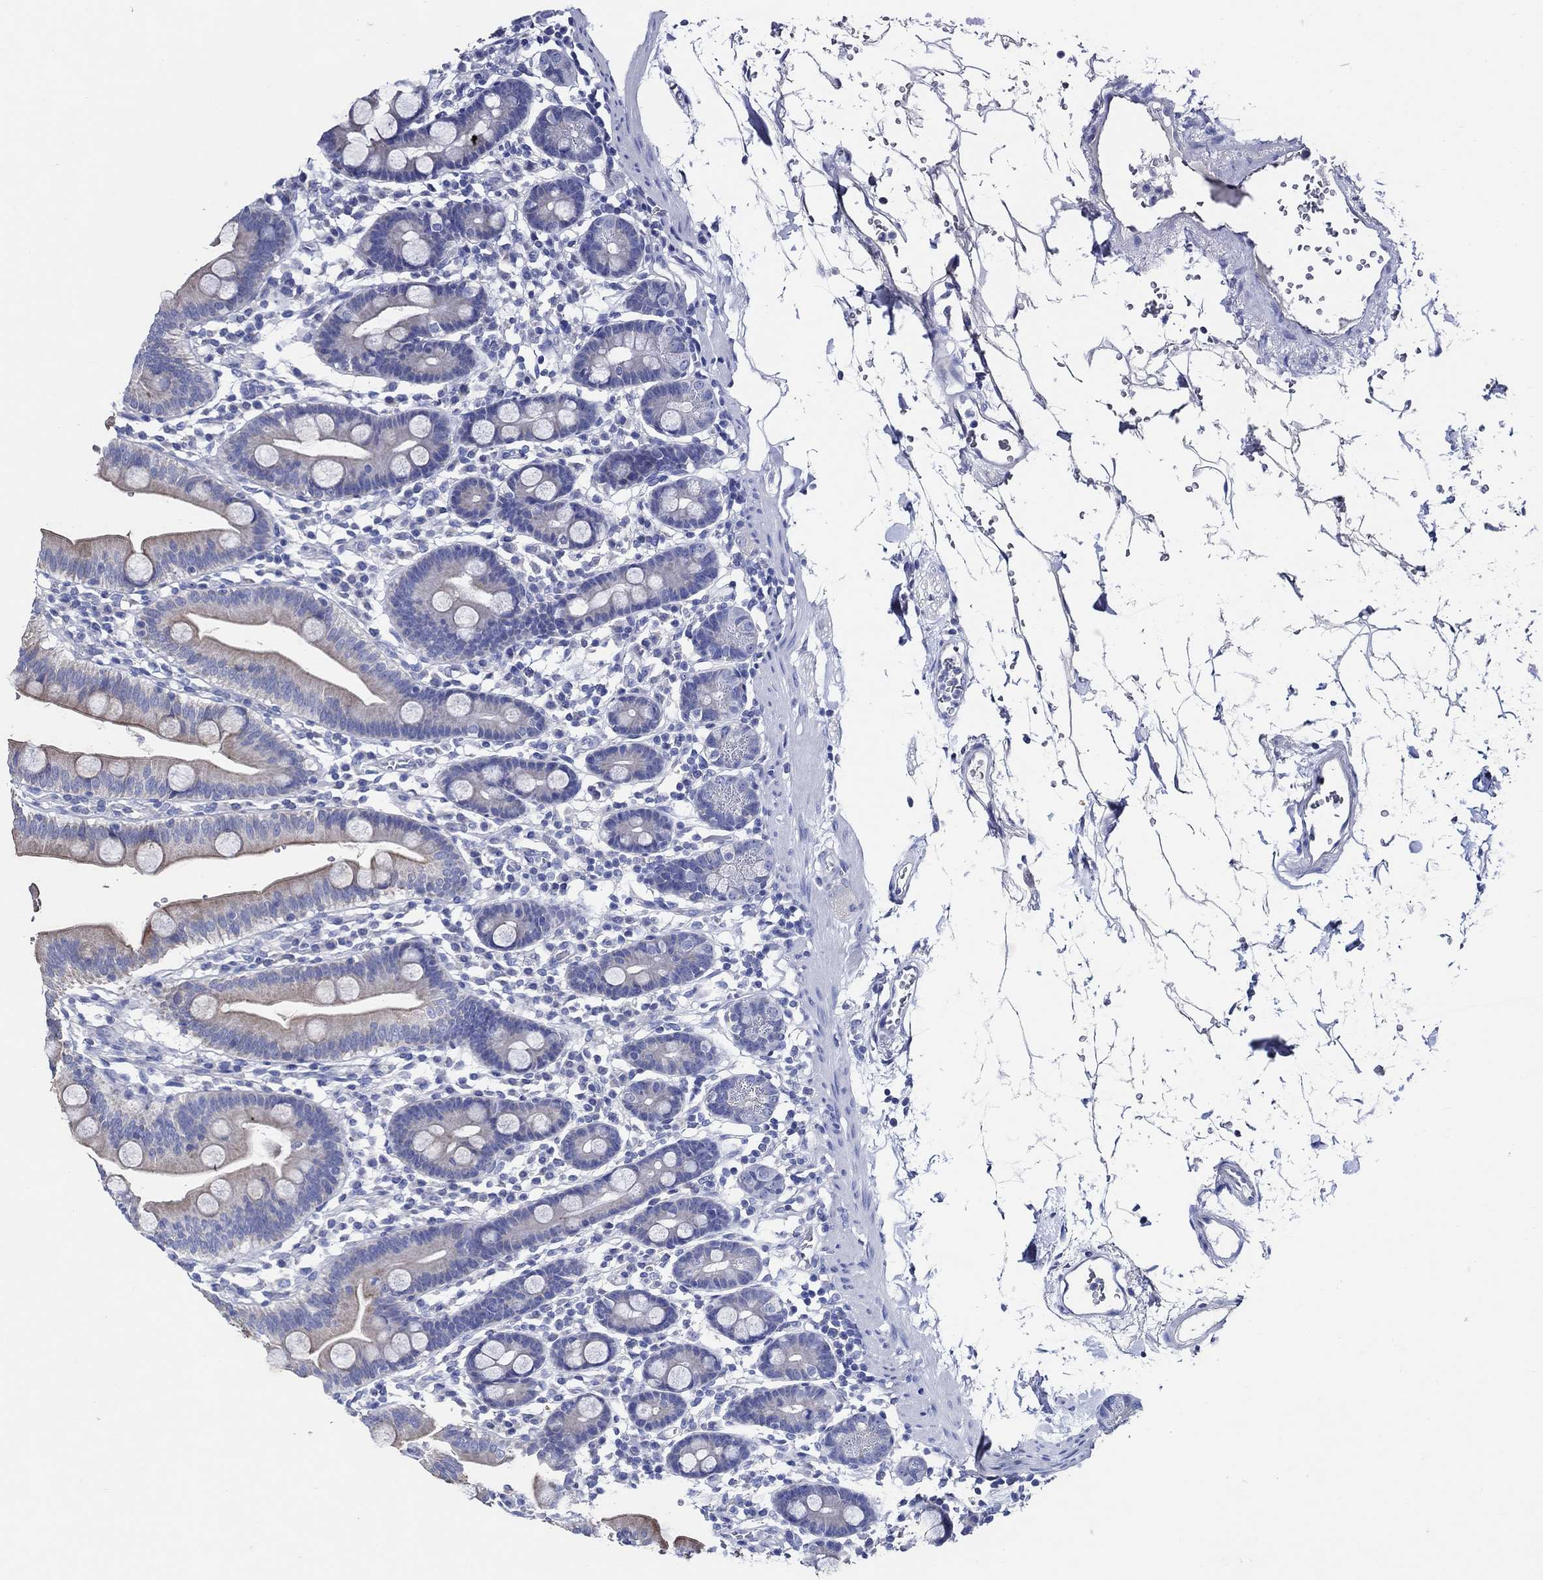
{"staining": {"intensity": "weak", "quantity": "25%-75%", "location": "cytoplasmic/membranous"}, "tissue": "duodenum", "cell_type": "Glandular cells", "image_type": "normal", "snomed": [{"axis": "morphology", "description": "Normal tissue, NOS"}, {"axis": "topography", "description": "Duodenum"}], "caption": "Immunohistochemistry staining of benign duodenum, which displays low levels of weak cytoplasmic/membranous positivity in about 25%-75% of glandular cells indicating weak cytoplasmic/membranous protein positivity. The staining was performed using DAB (brown) for protein detection and nuclei were counterstained in hematoxylin (blue).", "gene": "SKOR1", "patient": {"sex": "male", "age": 59}}